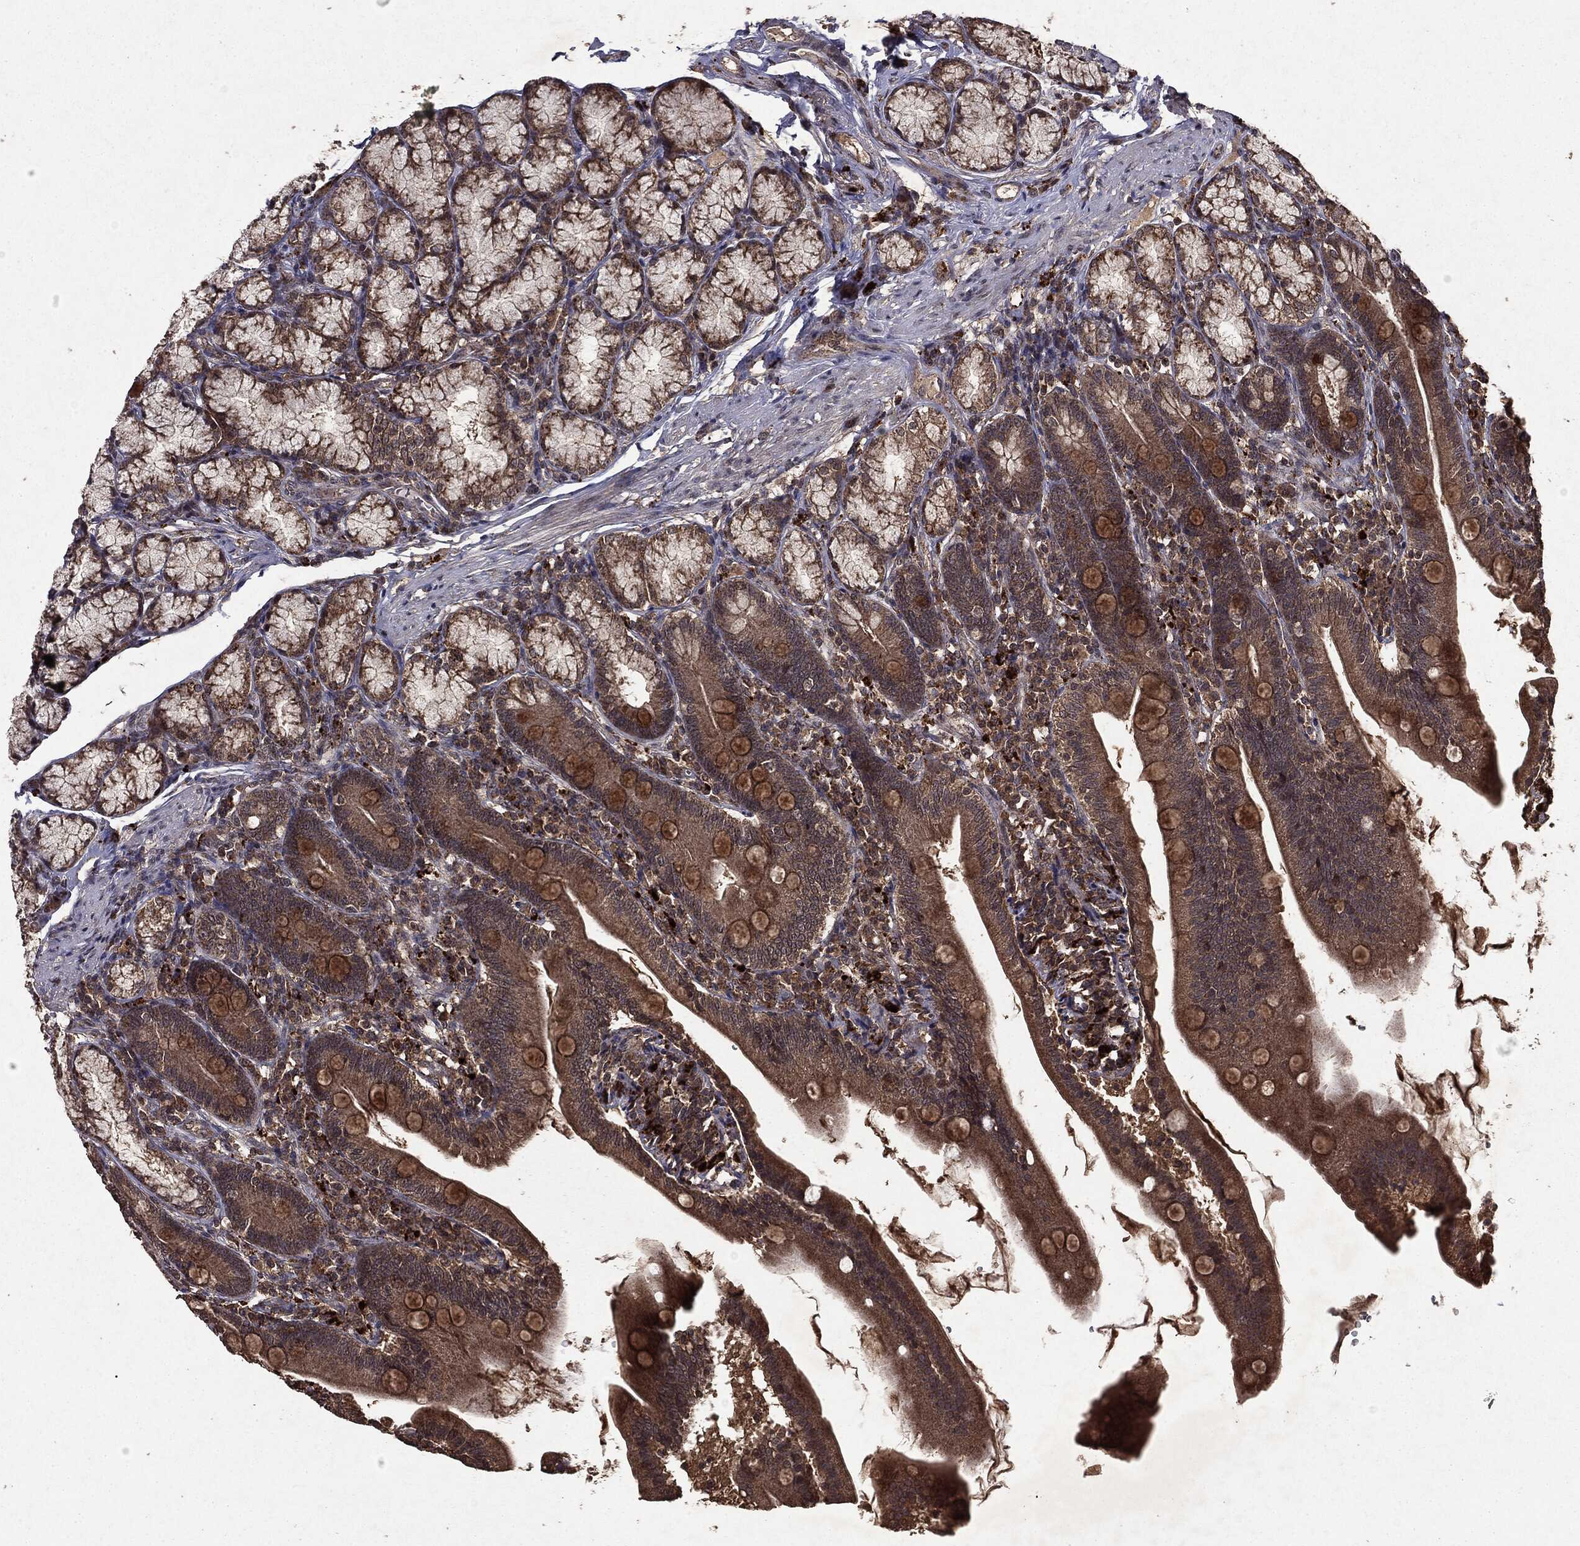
{"staining": {"intensity": "moderate", "quantity": ">75%", "location": "cytoplasmic/membranous"}, "tissue": "duodenum", "cell_type": "Glandular cells", "image_type": "normal", "snomed": [{"axis": "morphology", "description": "Normal tissue, NOS"}, {"axis": "topography", "description": "Duodenum"}], "caption": "Brown immunohistochemical staining in benign duodenum reveals moderate cytoplasmic/membranous positivity in about >75% of glandular cells. The staining is performed using DAB (3,3'-diaminobenzidine) brown chromogen to label protein expression. The nuclei are counter-stained blue using hematoxylin.", "gene": "MTOR", "patient": {"sex": "female", "age": 67}}